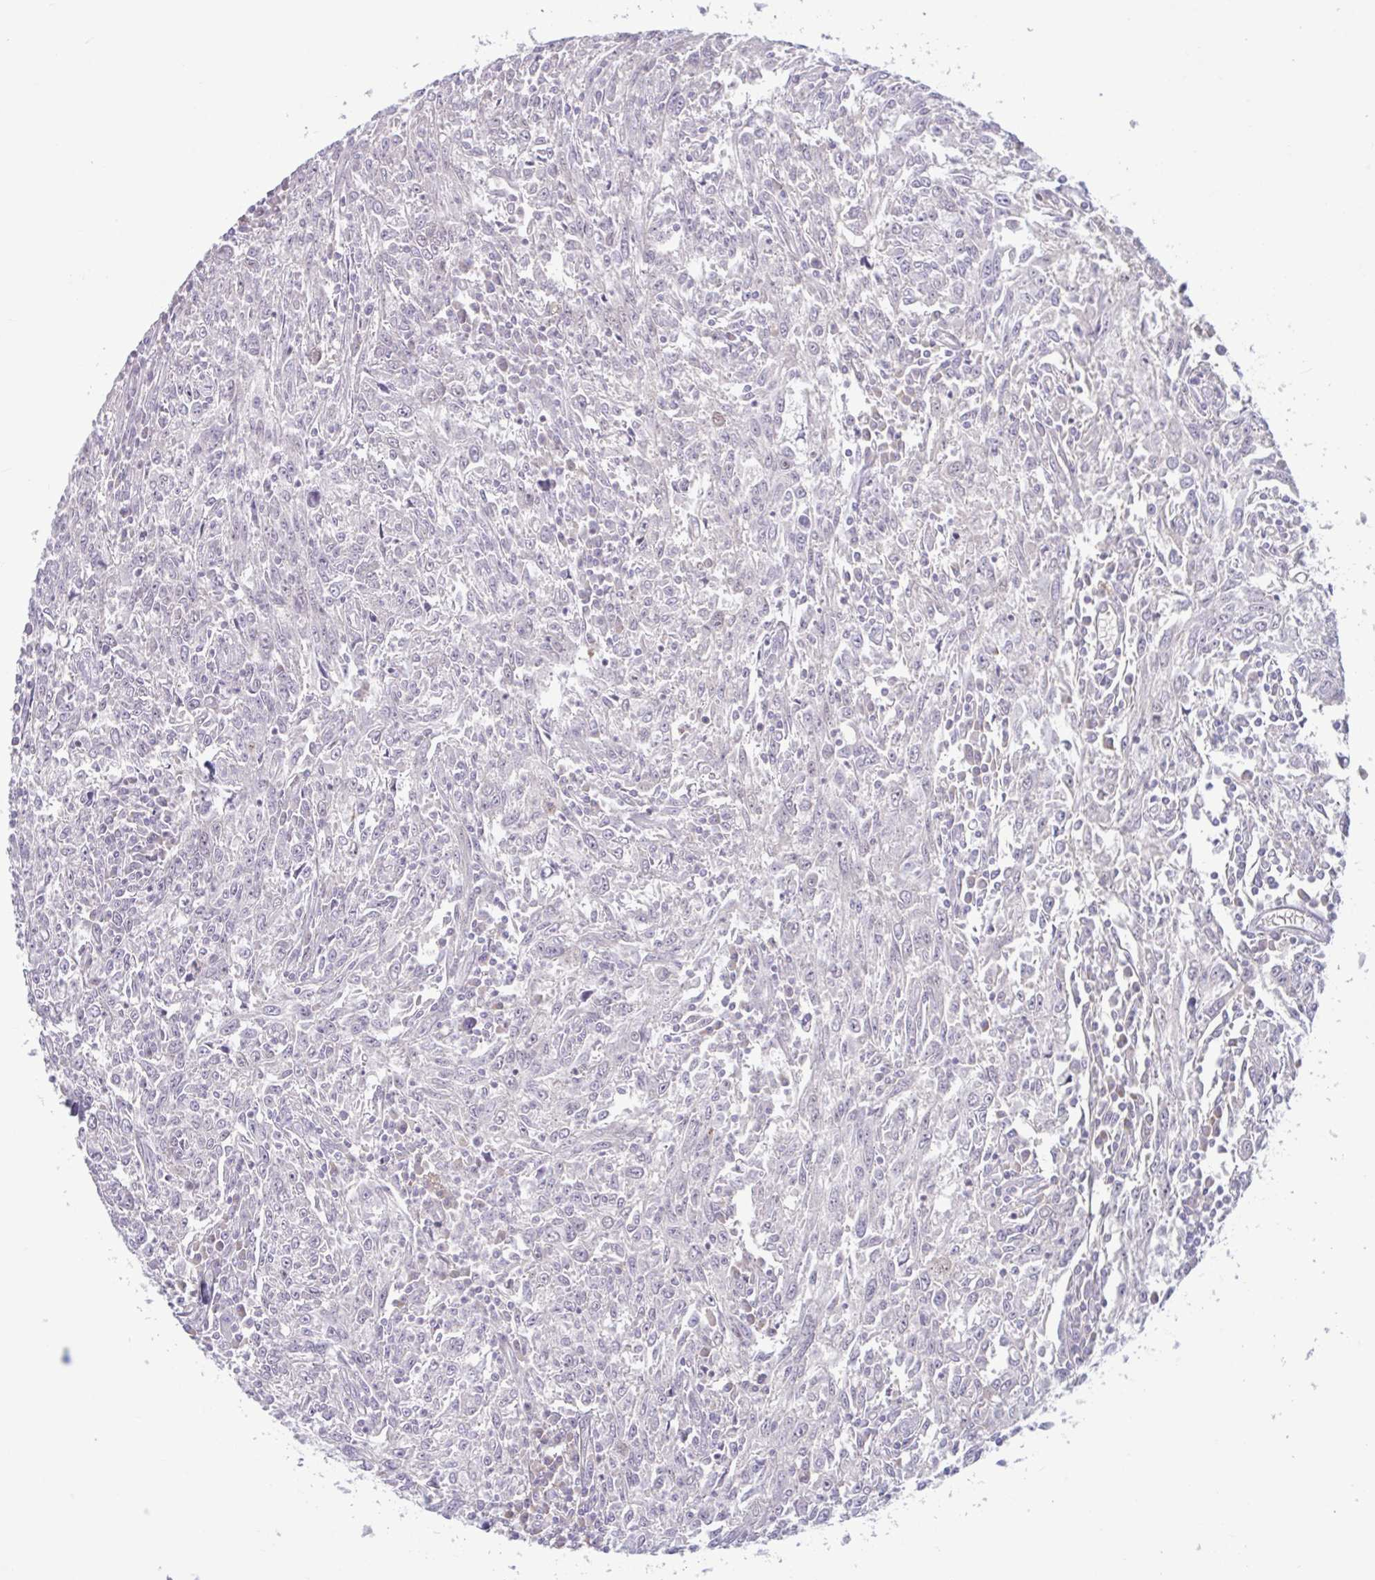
{"staining": {"intensity": "negative", "quantity": "none", "location": "none"}, "tissue": "breast cancer", "cell_type": "Tumor cells", "image_type": "cancer", "snomed": [{"axis": "morphology", "description": "Duct carcinoma"}, {"axis": "topography", "description": "Breast"}], "caption": "The histopathology image exhibits no significant expression in tumor cells of breast cancer.", "gene": "CNGB3", "patient": {"sex": "female", "age": 50}}